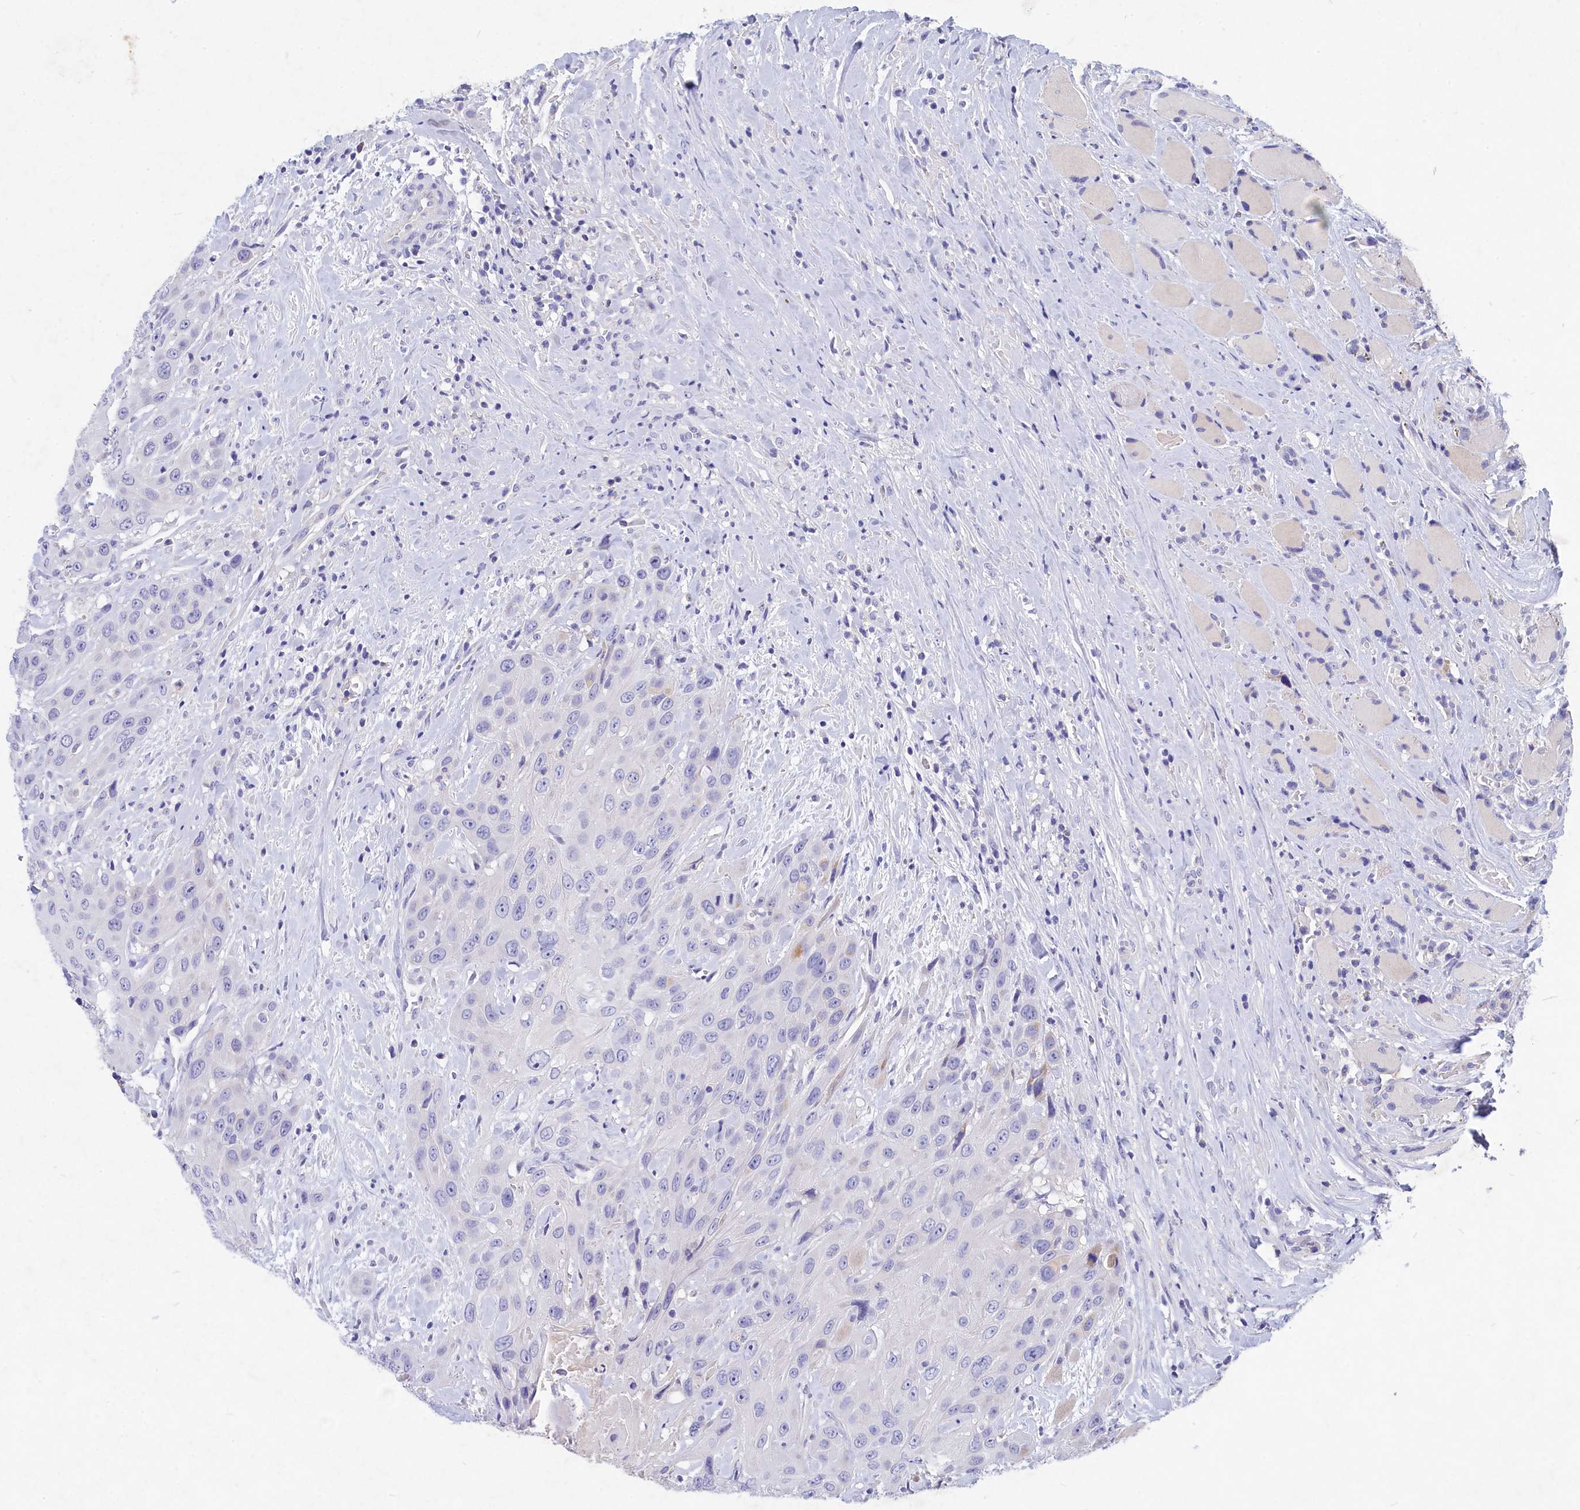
{"staining": {"intensity": "negative", "quantity": "none", "location": "none"}, "tissue": "head and neck cancer", "cell_type": "Tumor cells", "image_type": "cancer", "snomed": [{"axis": "morphology", "description": "Squamous cell carcinoma, NOS"}, {"axis": "topography", "description": "Head-Neck"}], "caption": "Tumor cells show no significant protein positivity in head and neck cancer (squamous cell carcinoma).", "gene": "DEFB119", "patient": {"sex": "male", "age": 81}}